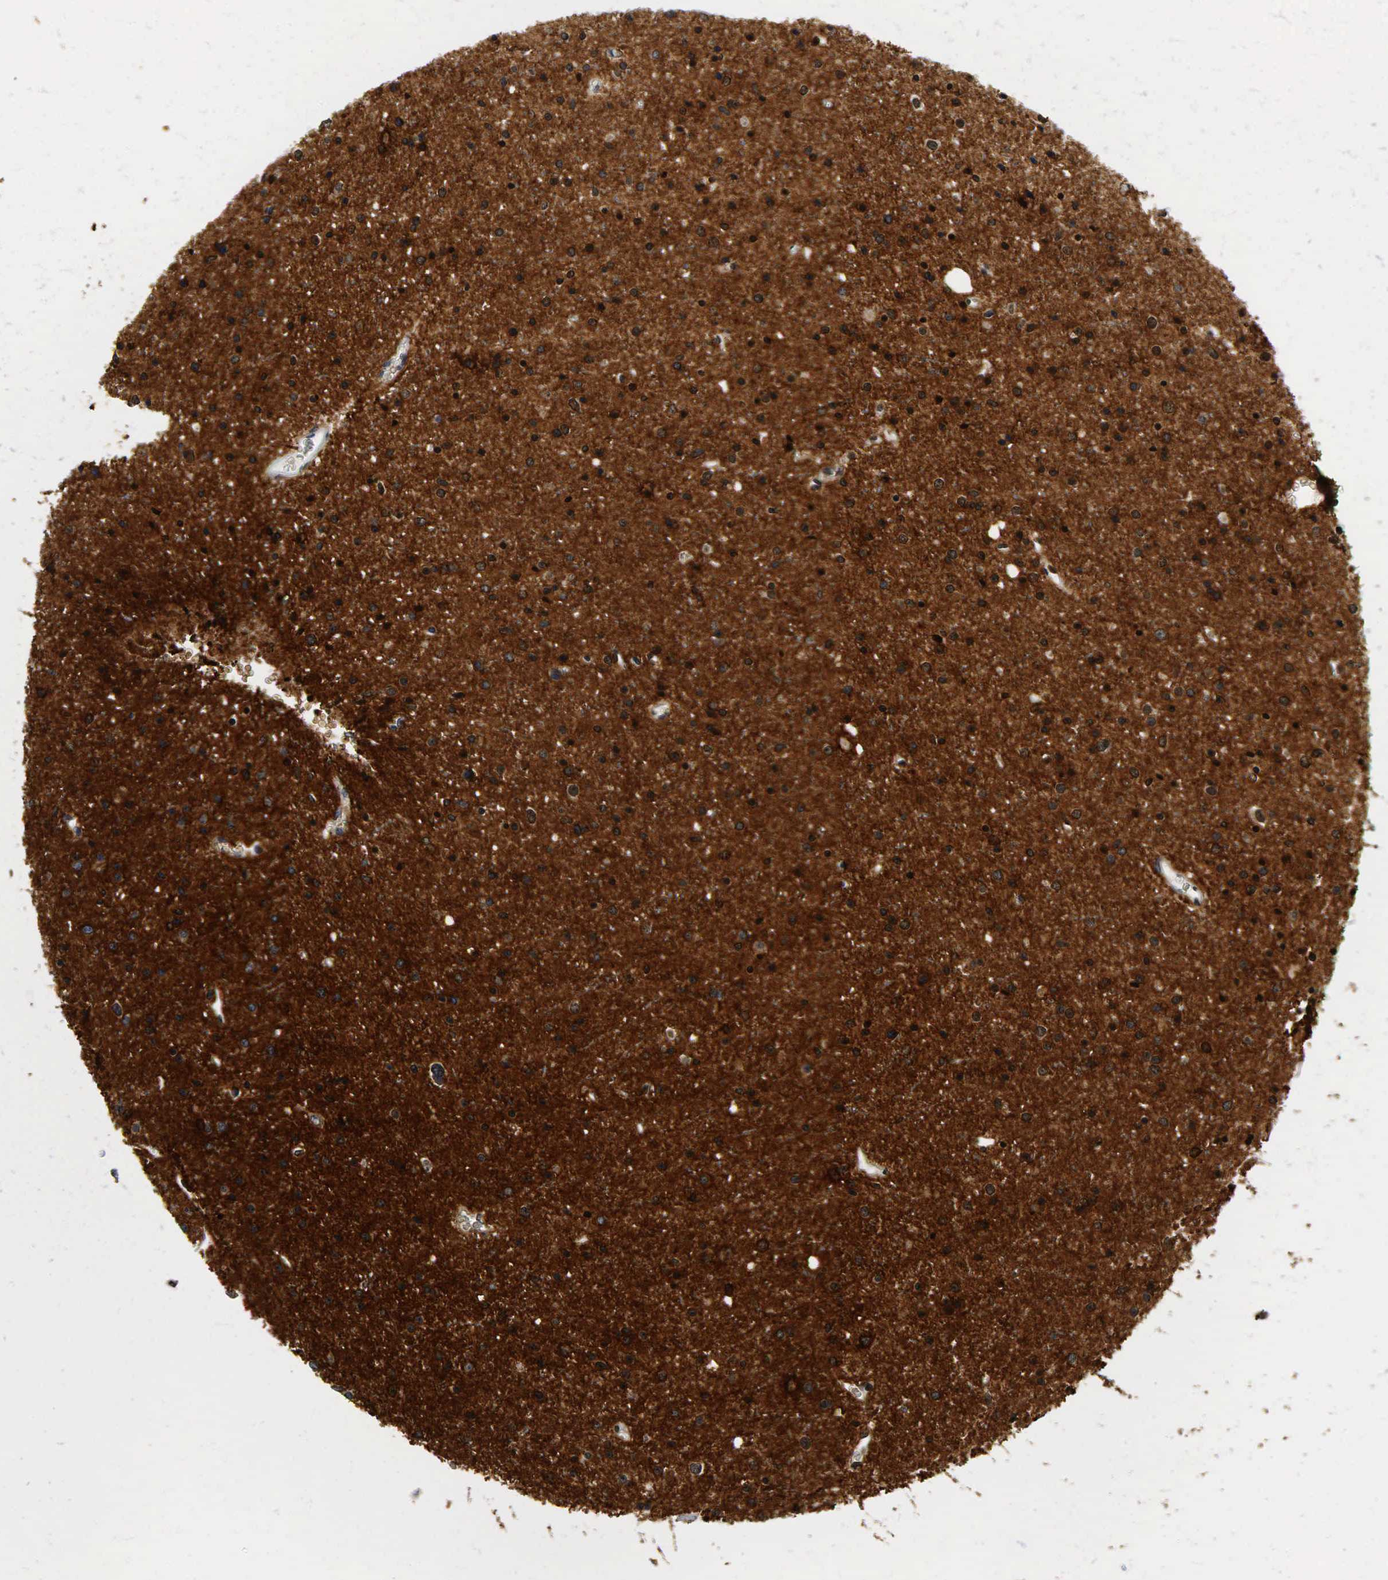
{"staining": {"intensity": "strong", "quantity": ">75%", "location": "cytoplasmic/membranous"}, "tissue": "glioma", "cell_type": "Tumor cells", "image_type": "cancer", "snomed": [{"axis": "morphology", "description": "Glioma, malignant, Low grade"}, {"axis": "topography", "description": "Brain"}], "caption": "Strong cytoplasmic/membranous staining for a protein is appreciated in approximately >75% of tumor cells of low-grade glioma (malignant) using immunohistochemistry.", "gene": "CD44", "patient": {"sex": "female", "age": 46}}